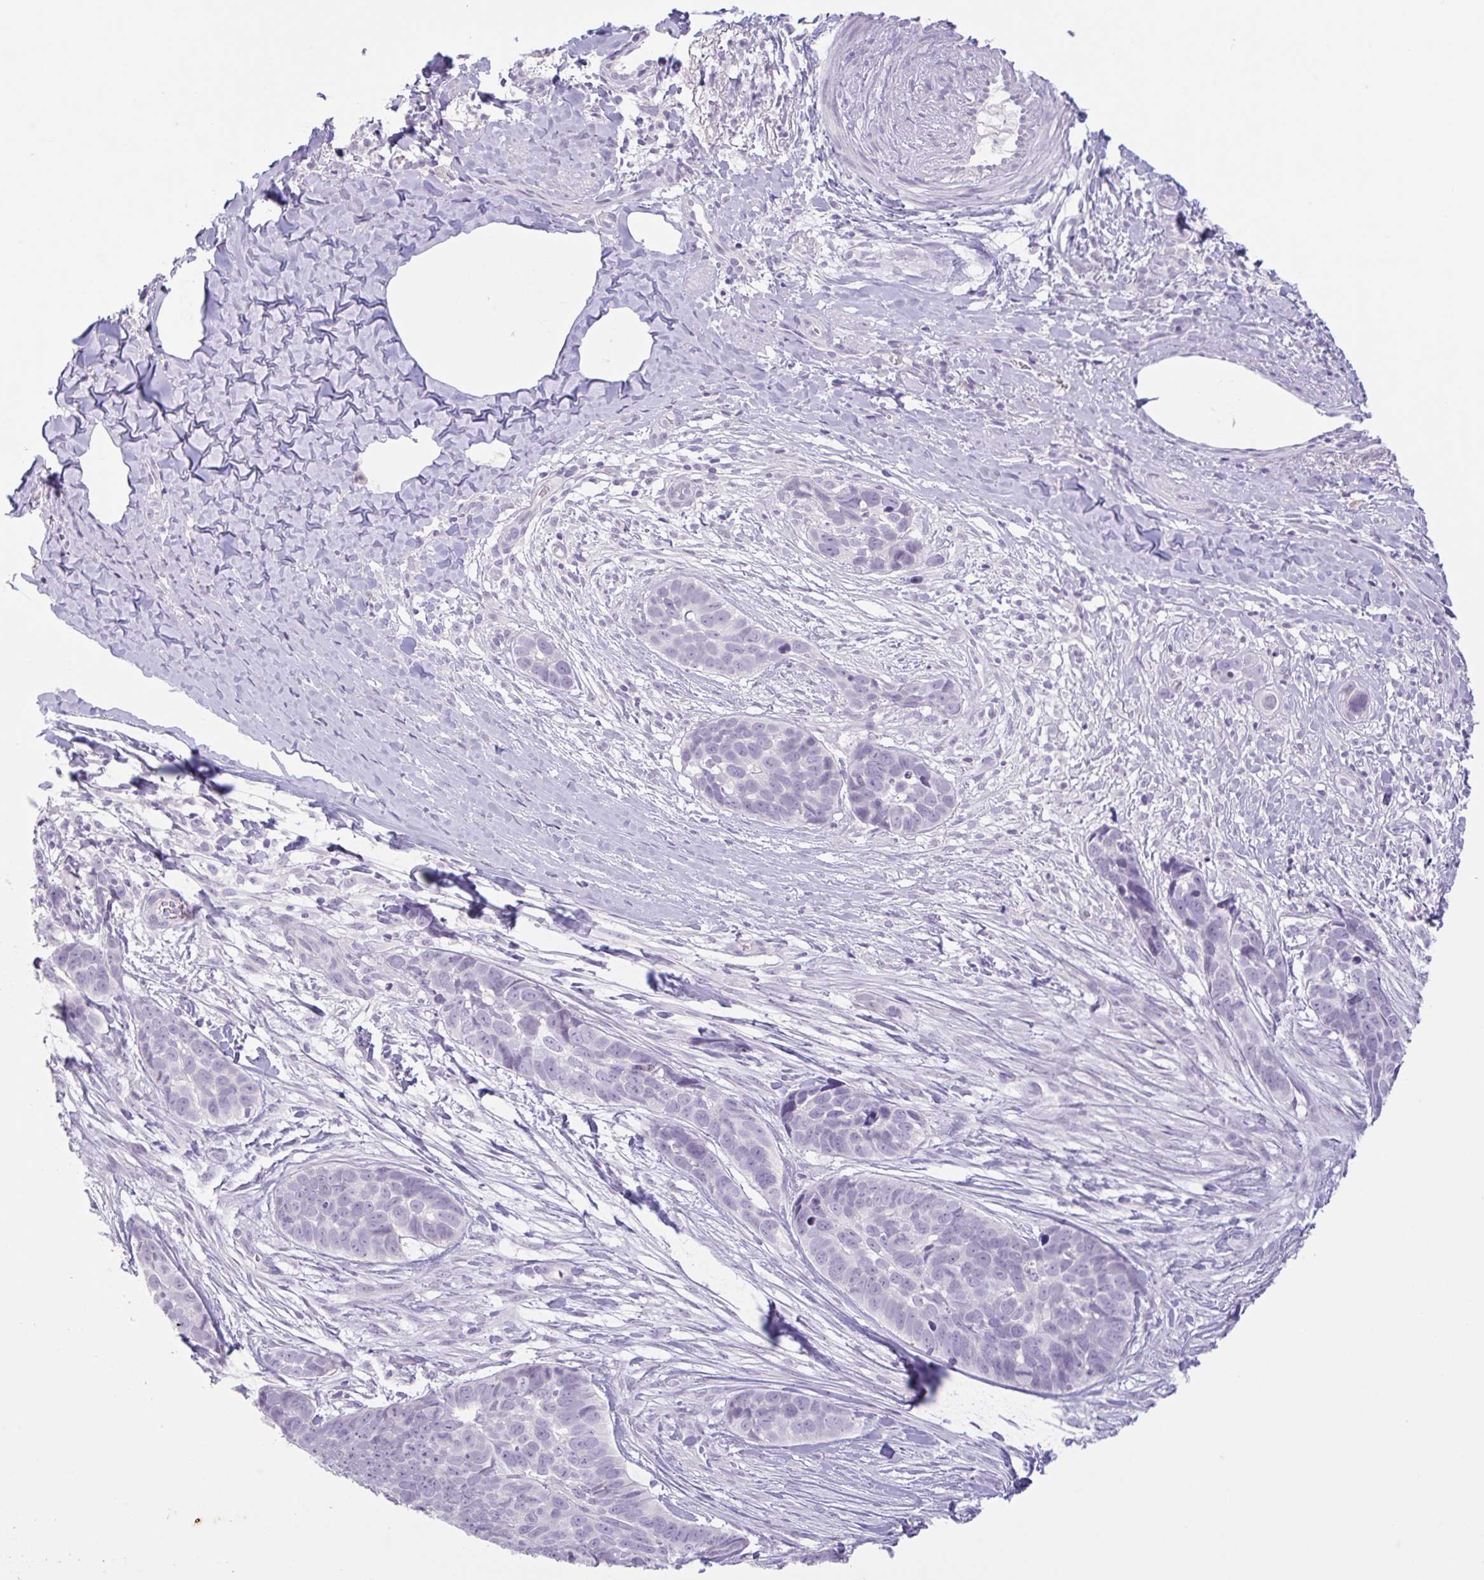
{"staining": {"intensity": "negative", "quantity": "none", "location": "none"}, "tissue": "skin cancer", "cell_type": "Tumor cells", "image_type": "cancer", "snomed": [{"axis": "morphology", "description": "Basal cell carcinoma"}, {"axis": "topography", "description": "Skin"}], "caption": "Tumor cells show no significant expression in skin cancer. (DAB IHC, high magnification).", "gene": "CTSE", "patient": {"sex": "female", "age": 82}}